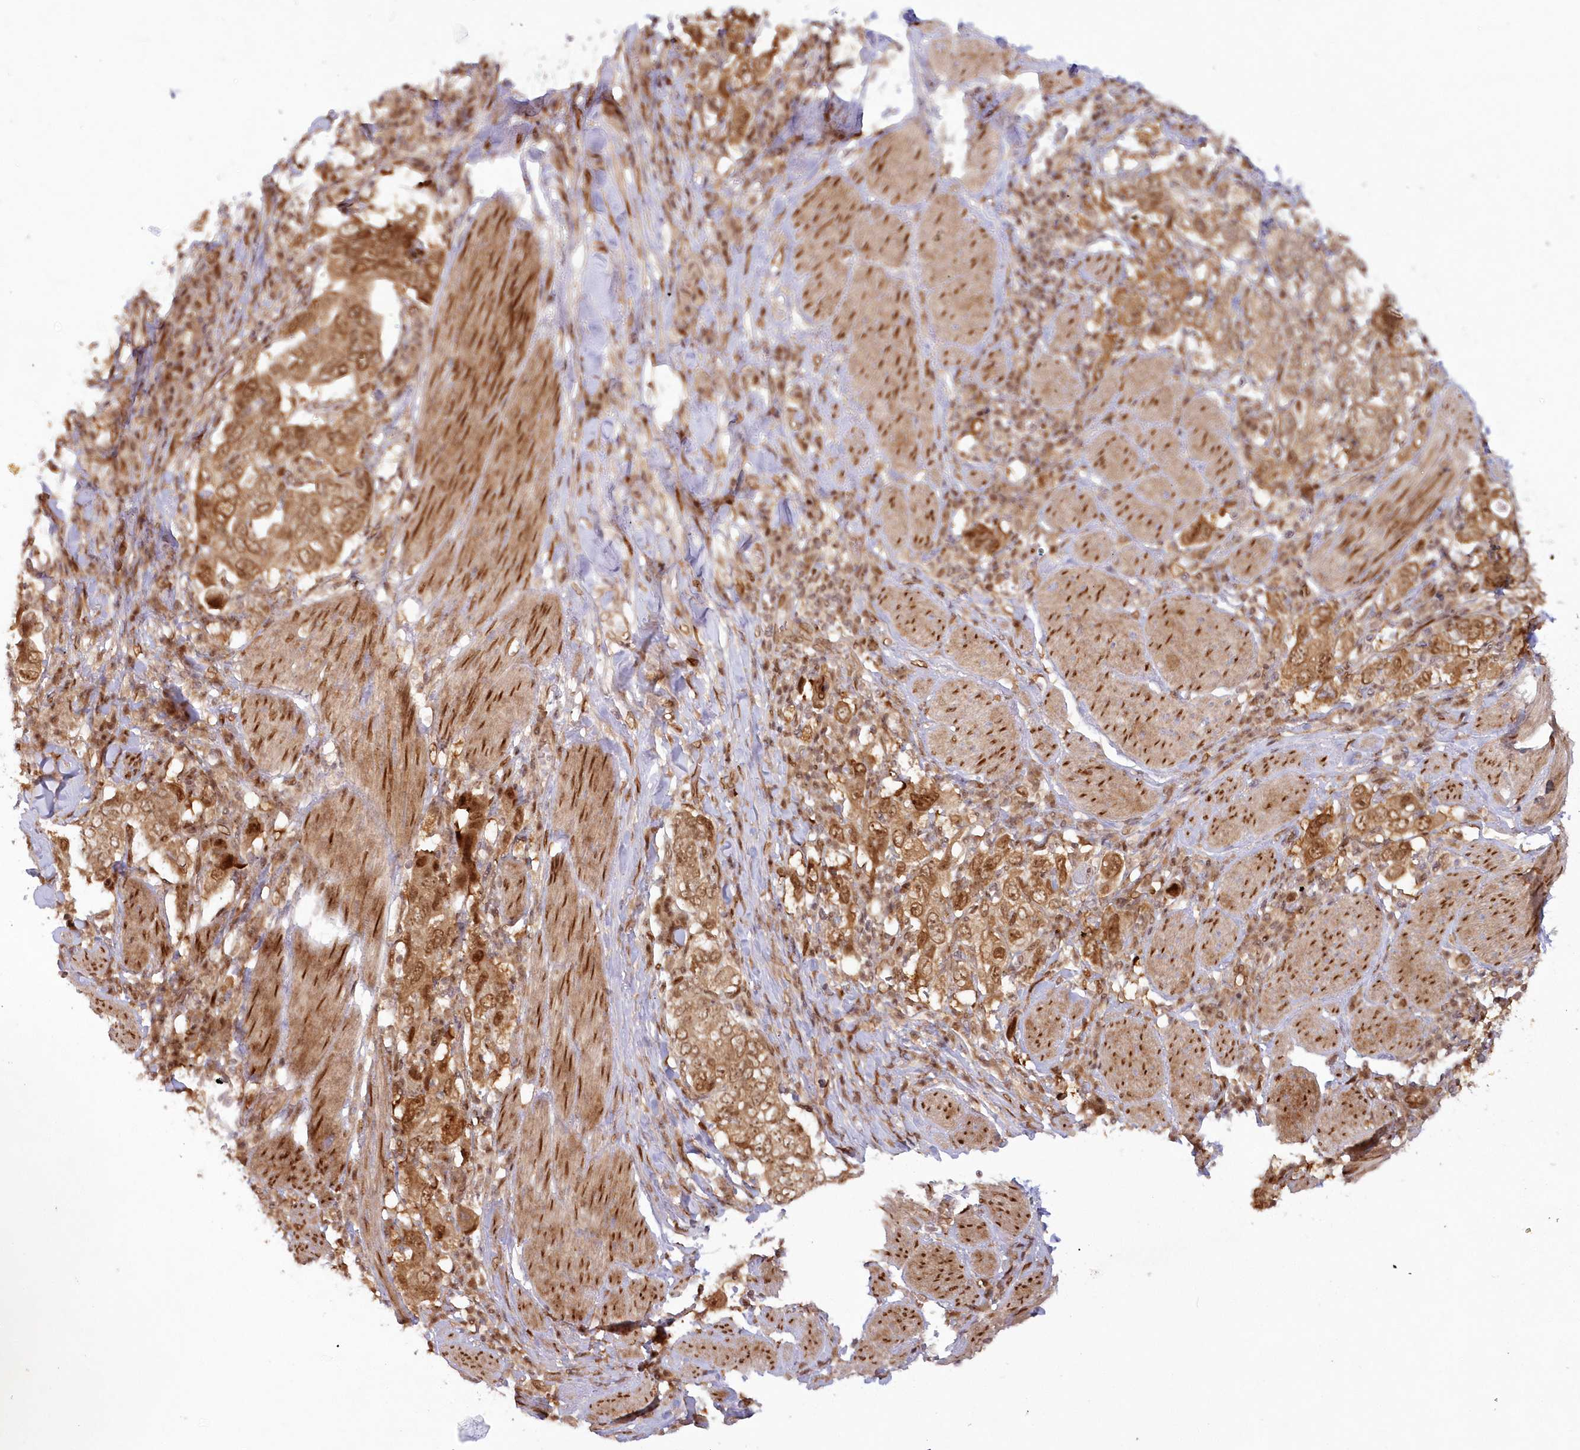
{"staining": {"intensity": "moderate", "quantity": ">75%", "location": "cytoplasmic/membranous,nuclear"}, "tissue": "stomach cancer", "cell_type": "Tumor cells", "image_type": "cancer", "snomed": [{"axis": "morphology", "description": "Adenocarcinoma, NOS"}, {"axis": "topography", "description": "Stomach, upper"}], "caption": "A brown stain highlights moderate cytoplasmic/membranous and nuclear positivity of a protein in human adenocarcinoma (stomach) tumor cells.", "gene": "TOGARAM2", "patient": {"sex": "male", "age": 62}}